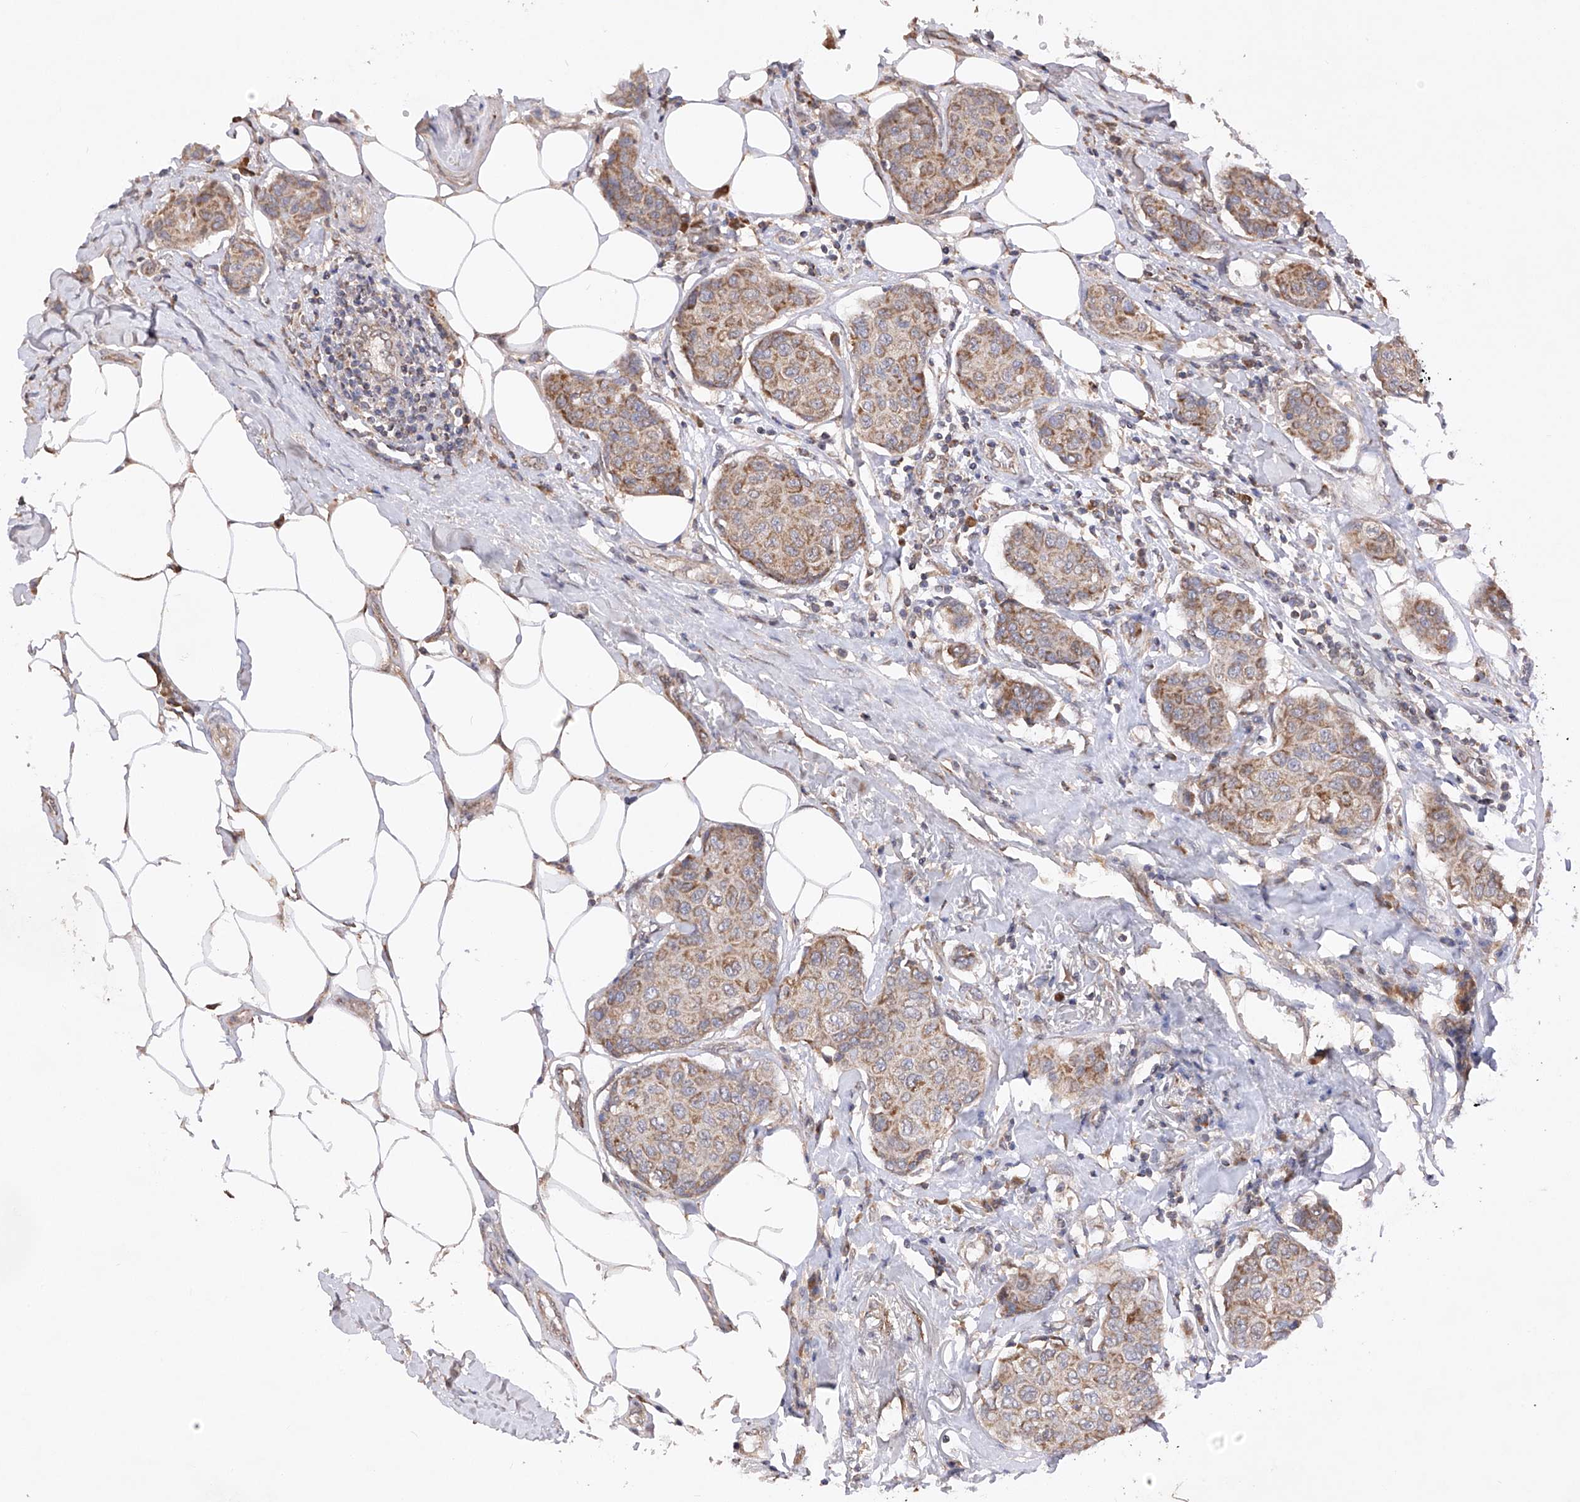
{"staining": {"intensity": "moderate", "quantity": "25%-75%", "location": "cytoplasmic/membranous"}, "tissue": "breast cancer", "cell_type": "Tumor cells", "image_type": "cancer", "snomed": [{"axis": "morphology", "description": "Duct carcinoma"}, {"axis": "topography", "description": "Breast"}], "caption": "The photomicrograph reveals immunohistochemical staining of breast cancer. There is moderate cytoplasmic/membranous expression is appreciated in approximately 25%-75% of tumor cells. The protein of interest is stained brown, and the nuclei are stained in blue (DAB (3,3'-diaminobenzidine) IHC with brightfield microscopy, high magnification).", "gene": "SDHAF4", "patient": {"sex": "female", "age": 80}}